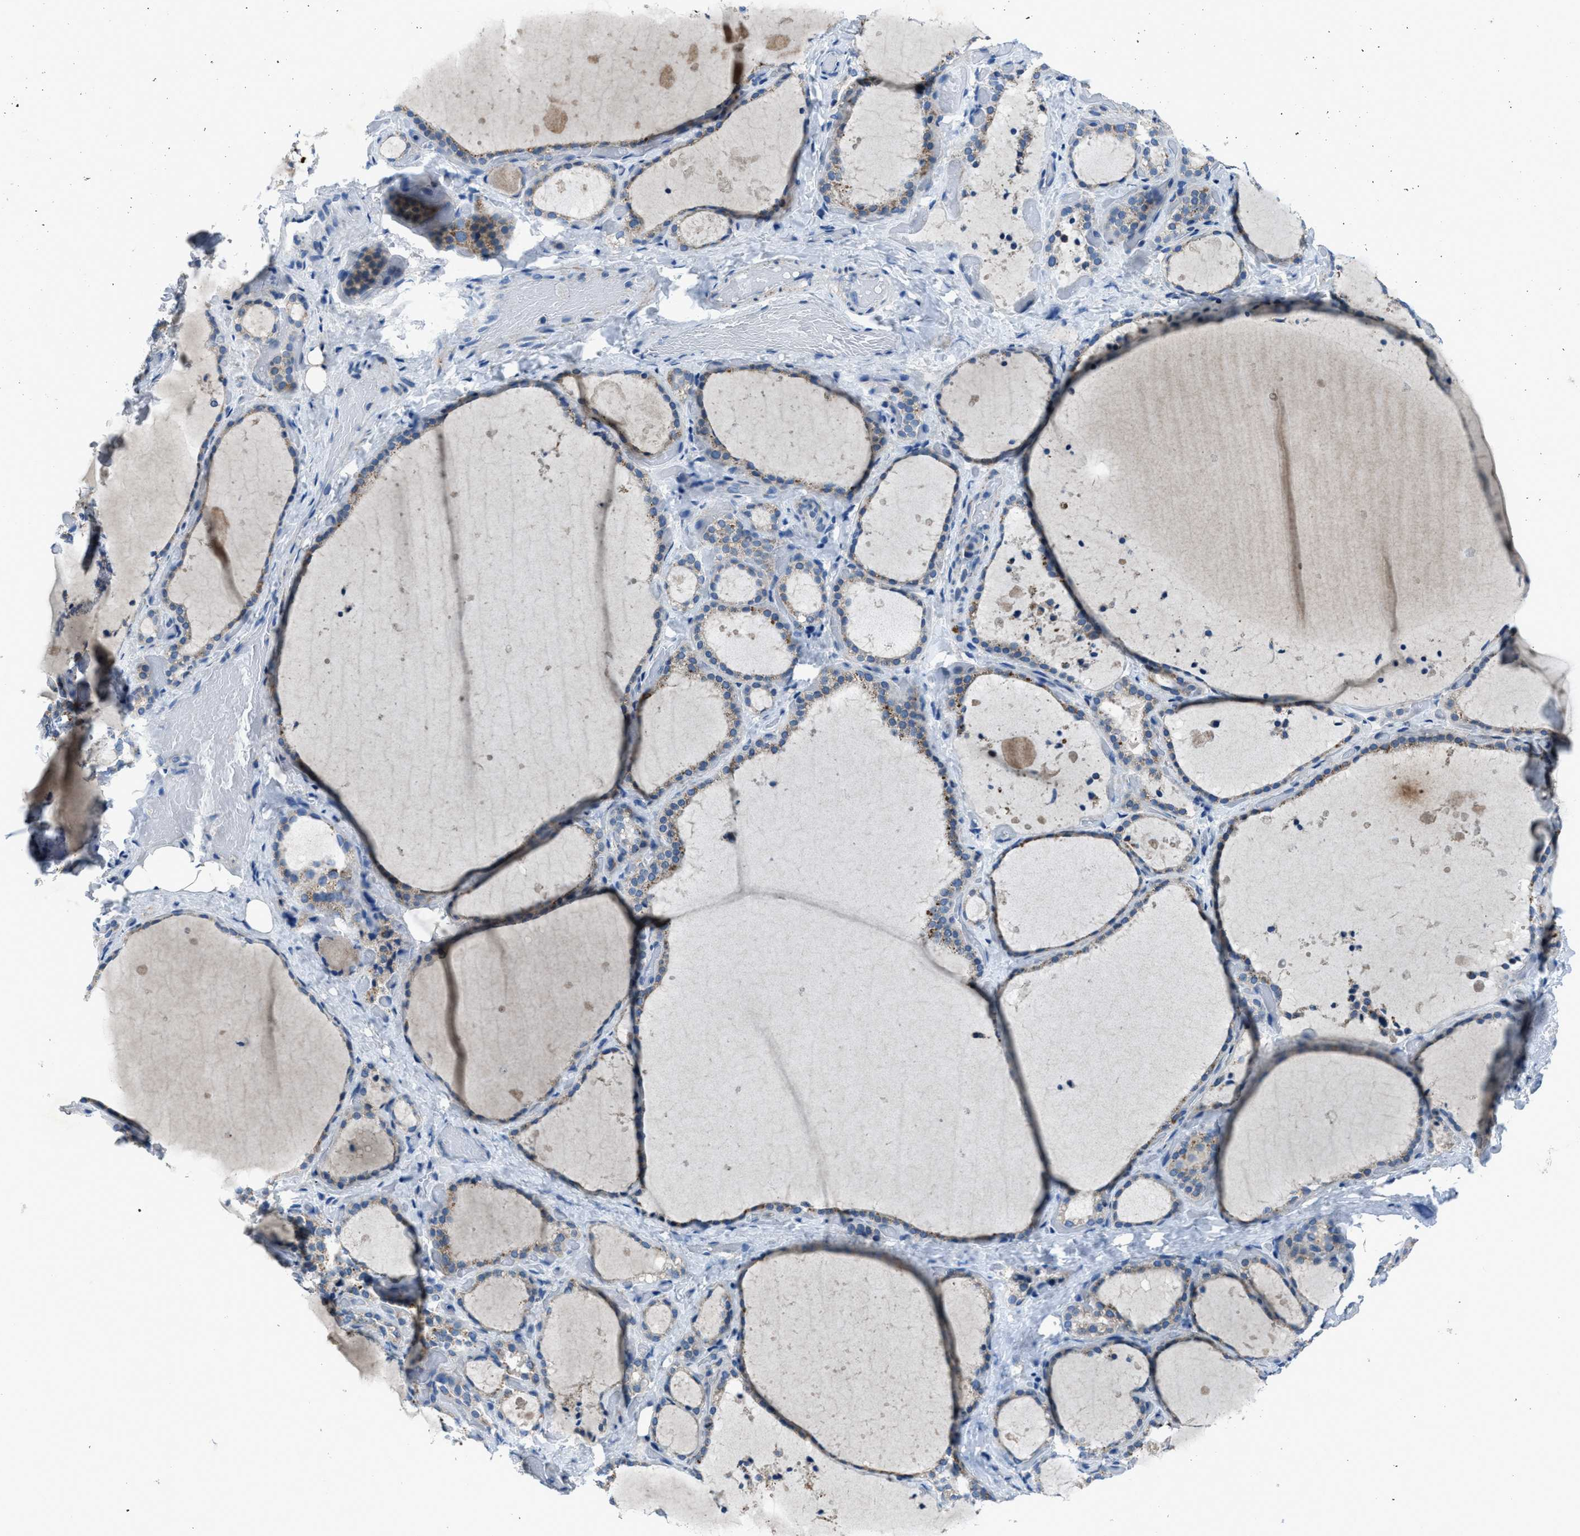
{"staining": {"intensity": "weak", "quantity": "25%-75%", "location": "cytoplasmic/membranous"}, "tissue": "thyroid gland", "cell_type": "Glandular cells", "image_type": "normal", "snomed": [{"axis": "morphology", "description": "Normal tissue, NOS"}, {"axis": "topography", "description": "Thyroid gland"}], "caption": "The photomicrograph displays a brown stain indicating the presence of a protein in the cytoplasmic/membranous of glandular cells in thyroid gland. (DAB = brown stain, brightfield microscopy at high magnification).", "gene": "ADAM2", "patient": {"sex": "female", "age": 44}}